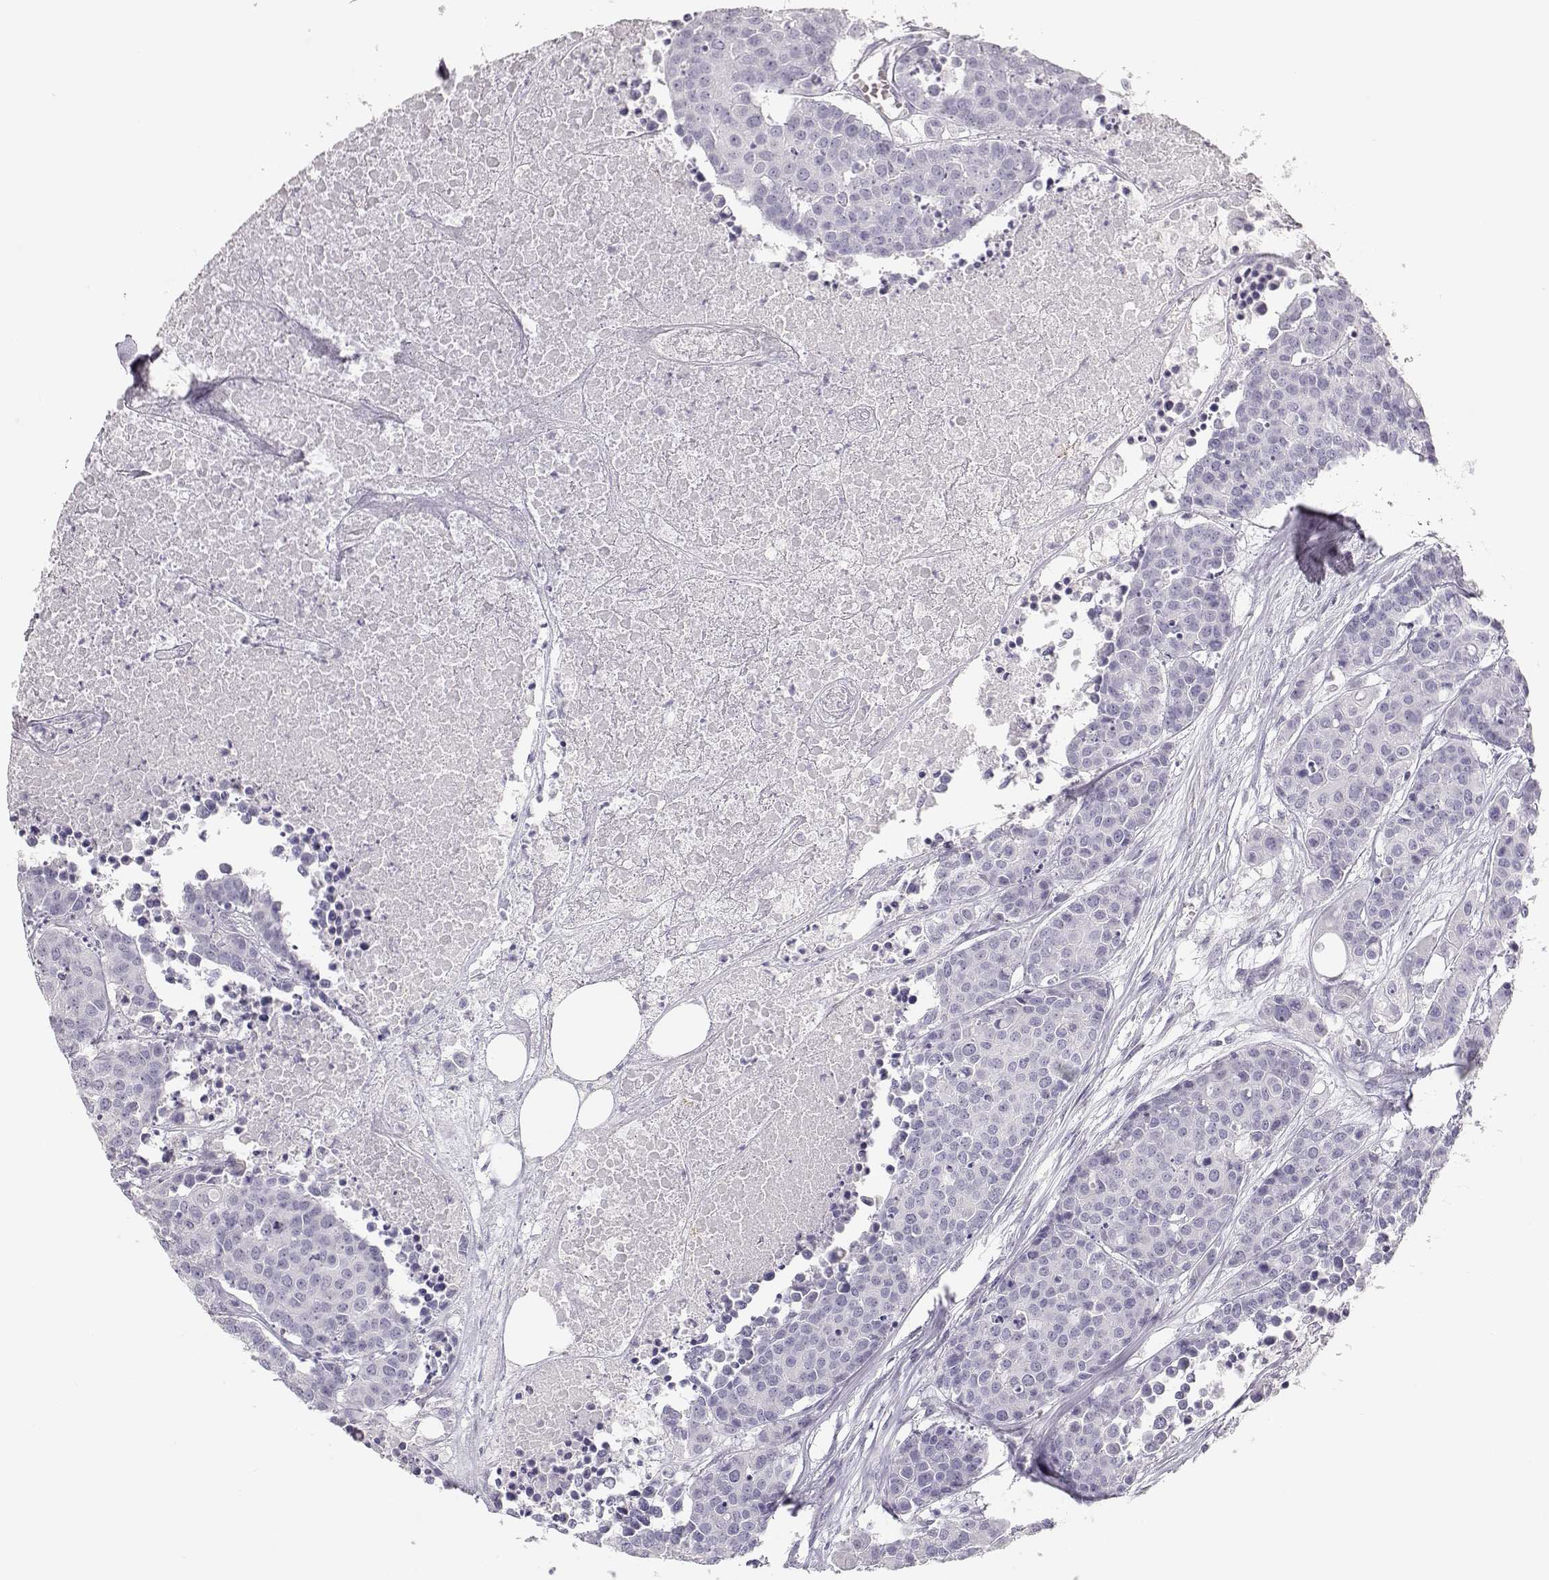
{"staining": {"intensity": "negative", "quantity": "none", "location": "none"}, "tissue": "carcinoid", "cell_type": "Tumor cells", "image_type": "cancer", "snomed": [{"axis": "morphology", "description": "Carcinoid, malignant, NOS"}, {"axis": "topography", "description": "Colon"}], "caption": "Tumor cells are negative for protein expression in human carcinoid.", "gene": "LEPR", "patient": {"sex": "male", "age": 81}}